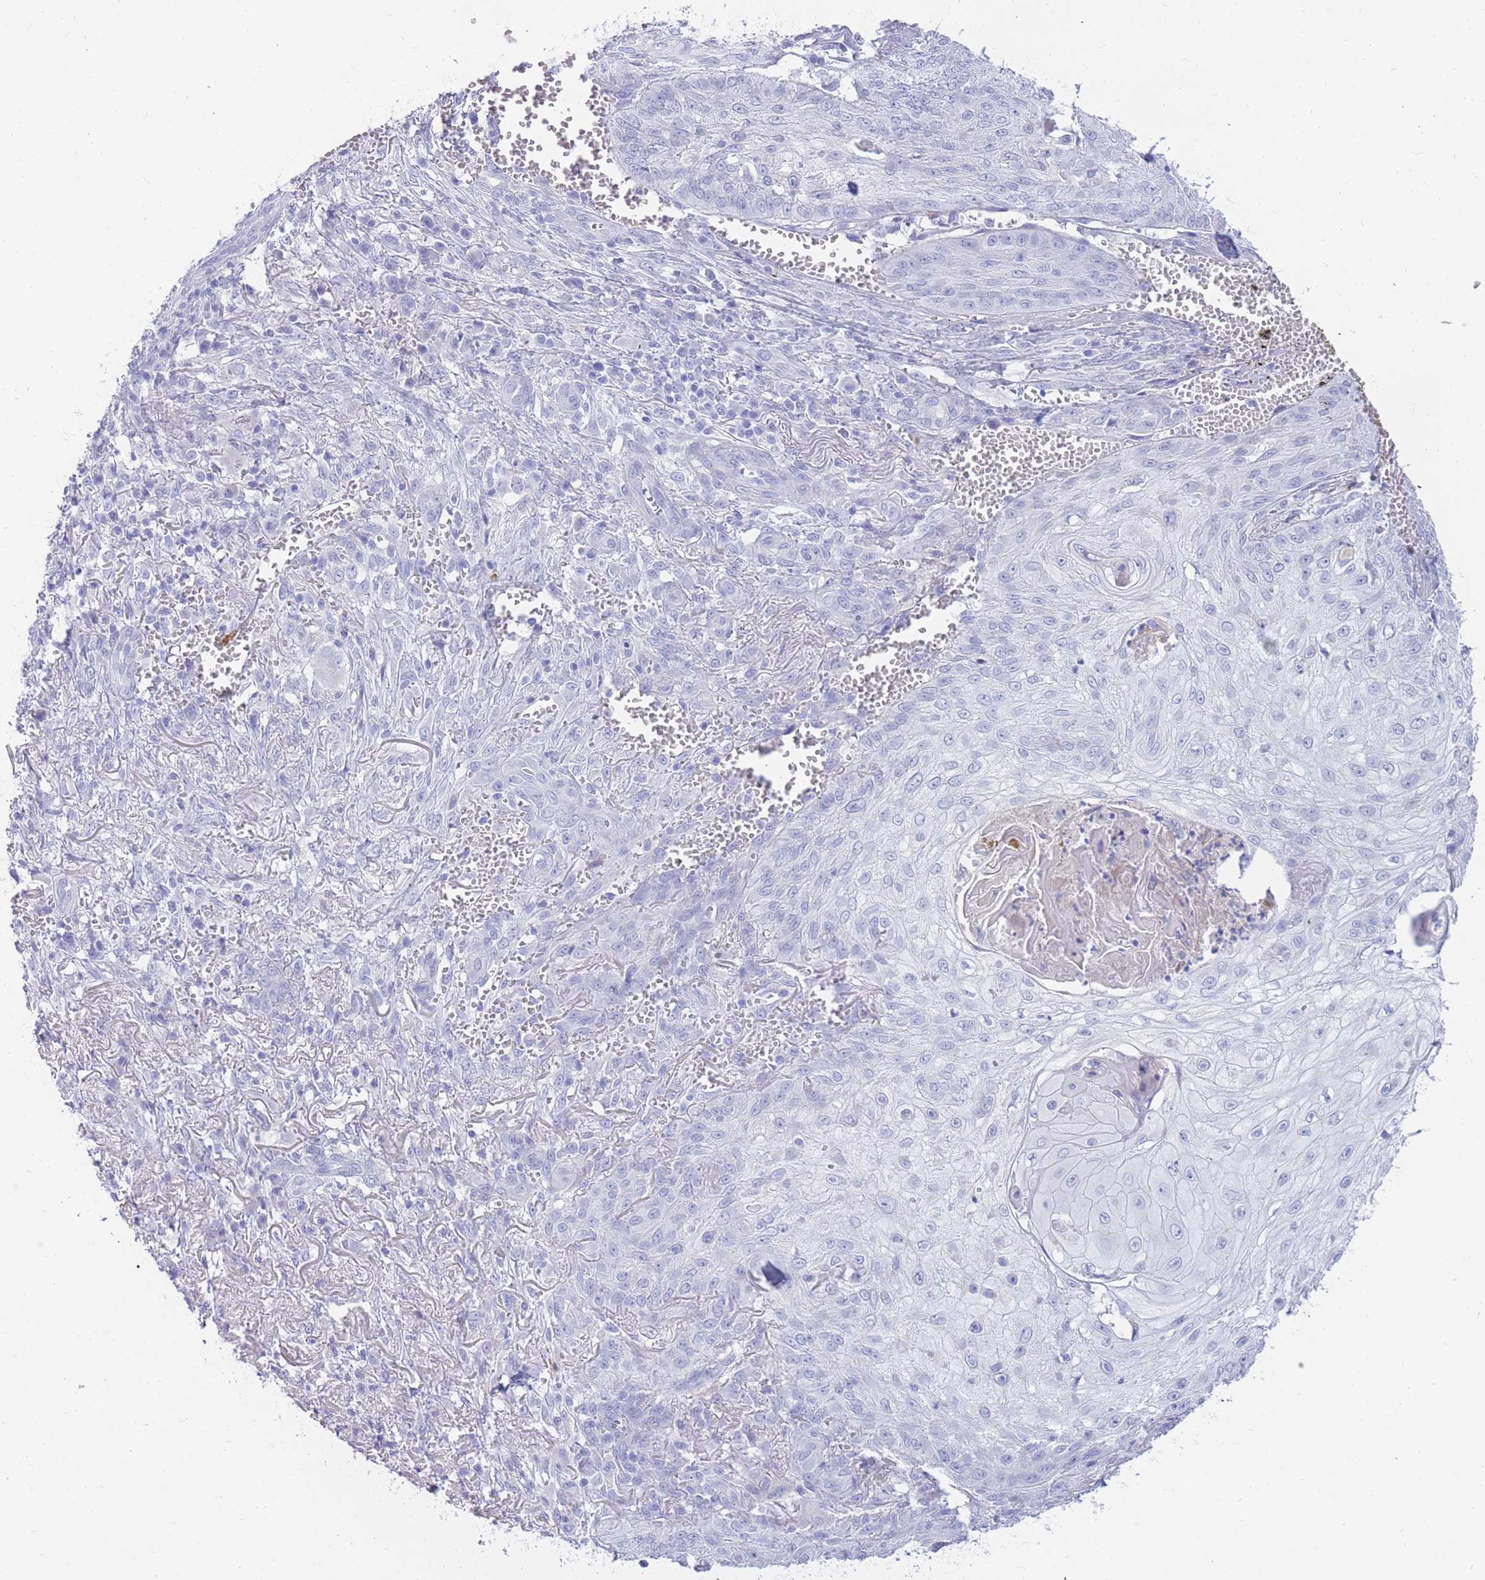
{"staining": {"intensity": "negative", "quantity": "none", "location": "none"}, "tissue": "skin cancer", "cell_type": "Tumor cells", "image_type": "cancer", "snomed": [{"axis": "morphology", "description": "Squamous cell carcinoma, NOS"}, {"axis": "topography", "description": "Skin"}], "caption": "IHC histopathology image of skin cancer (squamous cell carcinoma) stained for a protein (brown), which exhibits no positivity in tumor cells. (DAB (3,3'-diaminobenzidine) IHC visualized using brightfield microscopy, high magnification).", "gene": "NKX1-2", "patient": {"sex": "male", "age": 70}}